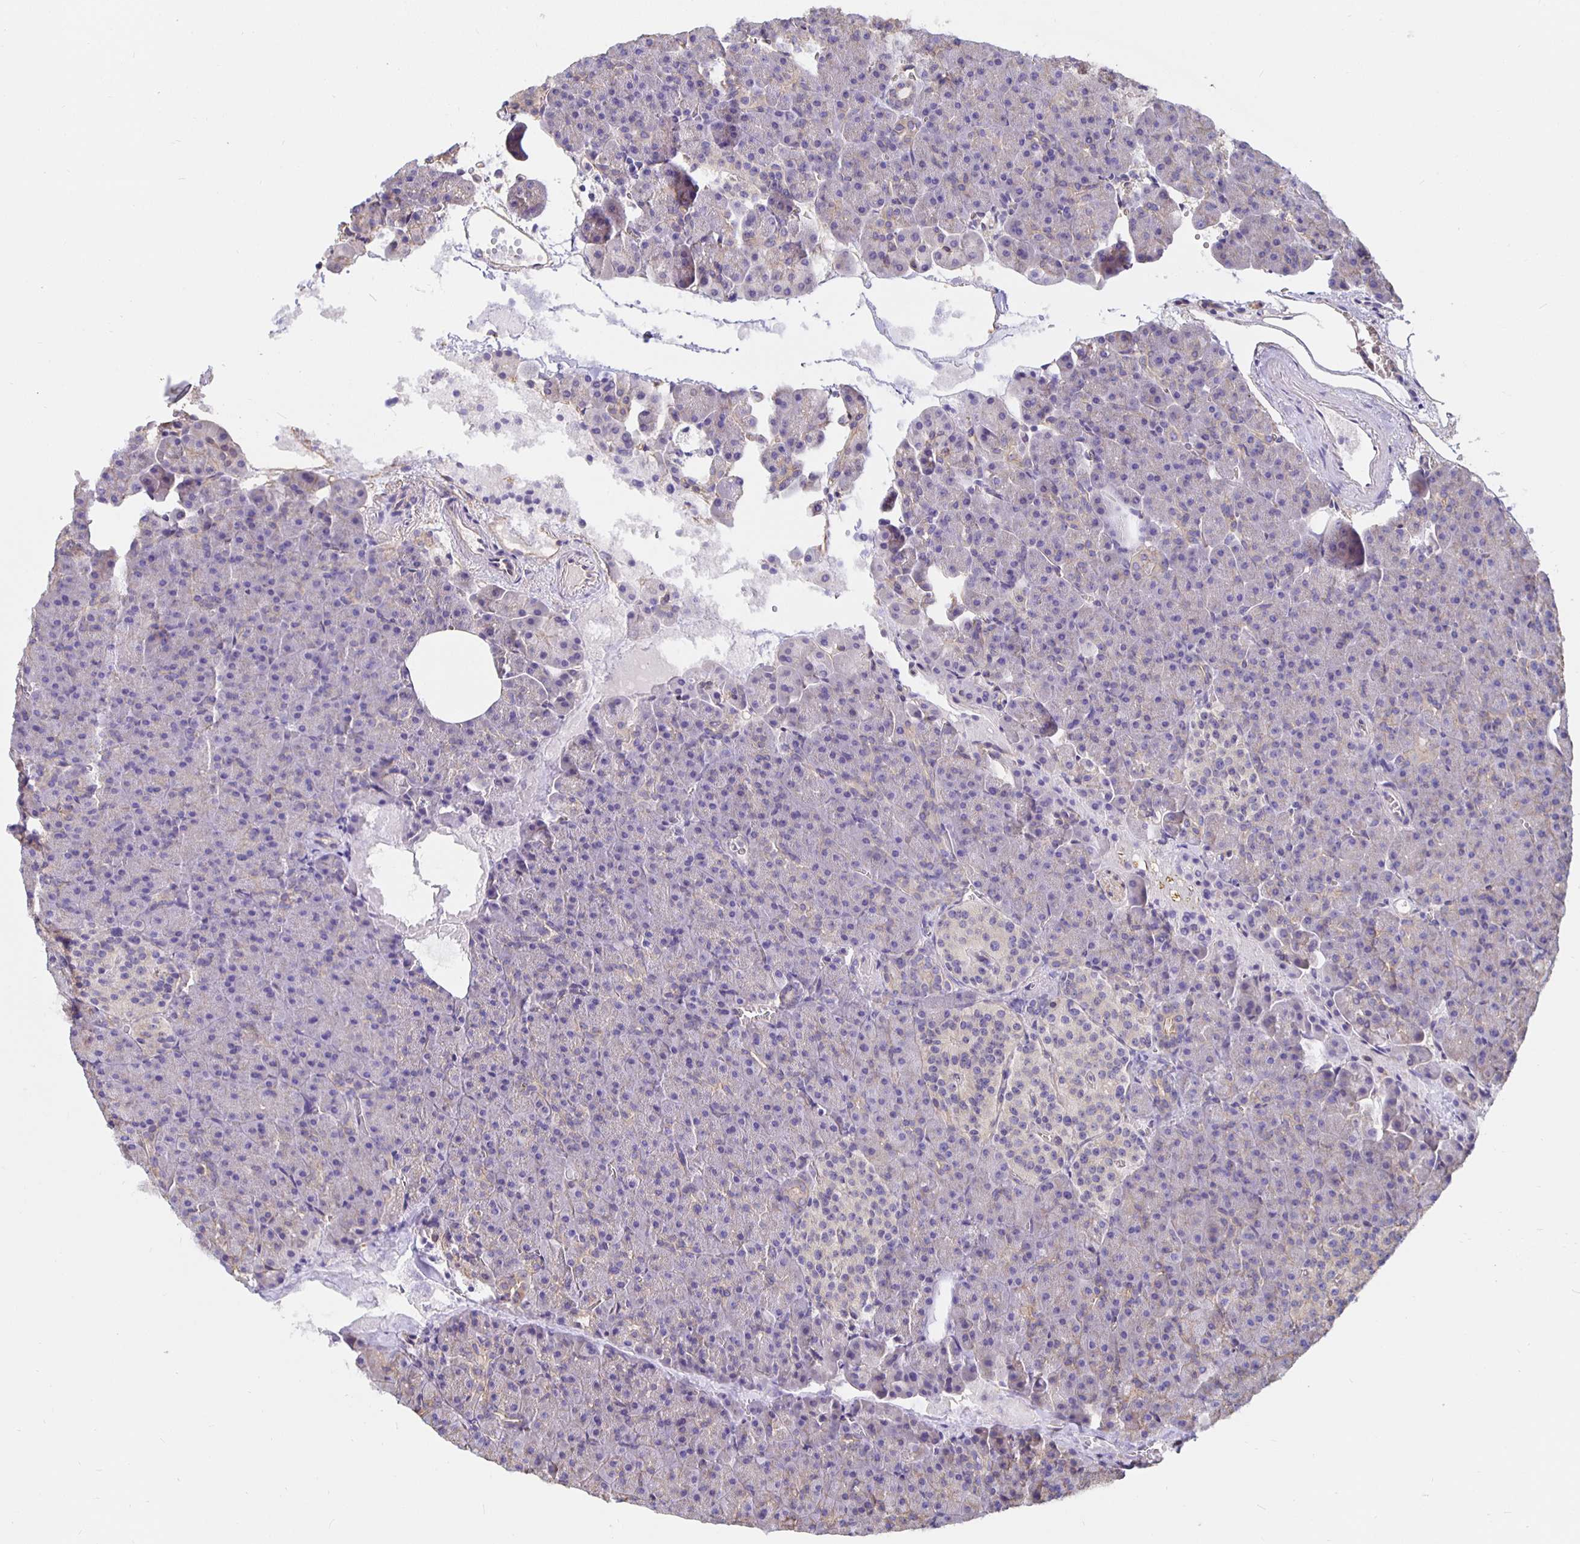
{"staining": {"intensity": "weak", "quantity": "<25%", "location": "cytoplasmic/membranous"}, "tissue": "pancreas", "cell_type": "Exocrine glandular cells", "image_type": "normal", "snomed": [{"axis": "morphology", "description": "Normal tissue, NOS"}, {"axis": "topography", "description": "Pancreas"}], "caption": "This is an immunohistochemistry (IHC) photomicrograph of normal pancreas. There is no positivity in exocrine glandular cells.", "gene": "ARHGEF39", "patient": {"sex": "female", "age": 74}}